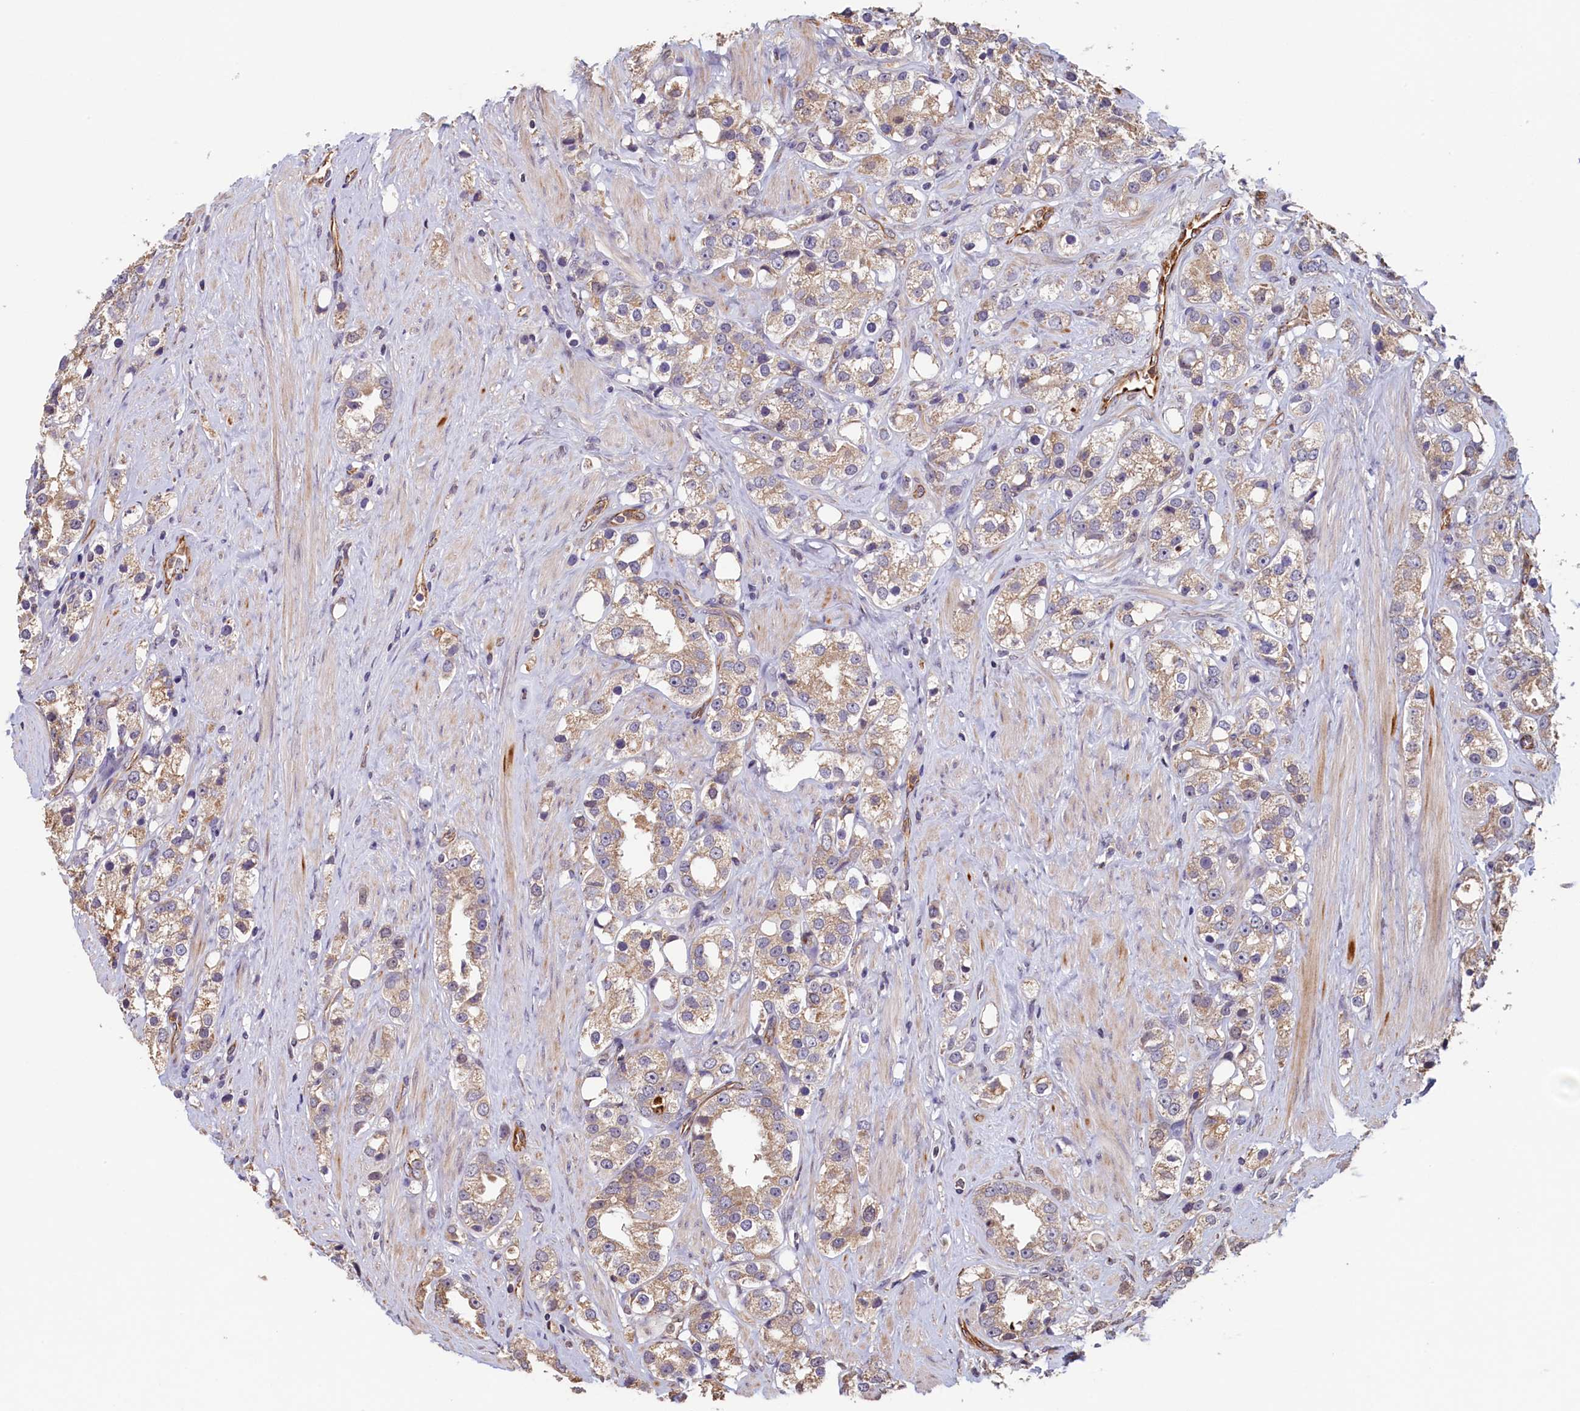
{"staining": {"intensity": "weak", "quantity": ">75%", "location": "cytoplasmic/membranous"}, "tissue": "prostate cancer", "cell_type": "Tumor cells", "image_type": "cancer", "snomed": [{"axis": "morphology", "description": "Adenocarcinoma, NOS"}, {"axis": "topography", "description": "Prostate"}], "caption": "Human prostate adenocarcinoma stained for a protein (brown) shows weak cytoplasmic/membranous positive positivity in about >75% of tumor cells.", "gene": "ACSBG1", "patient": {"sex": "male", "age": 79}}